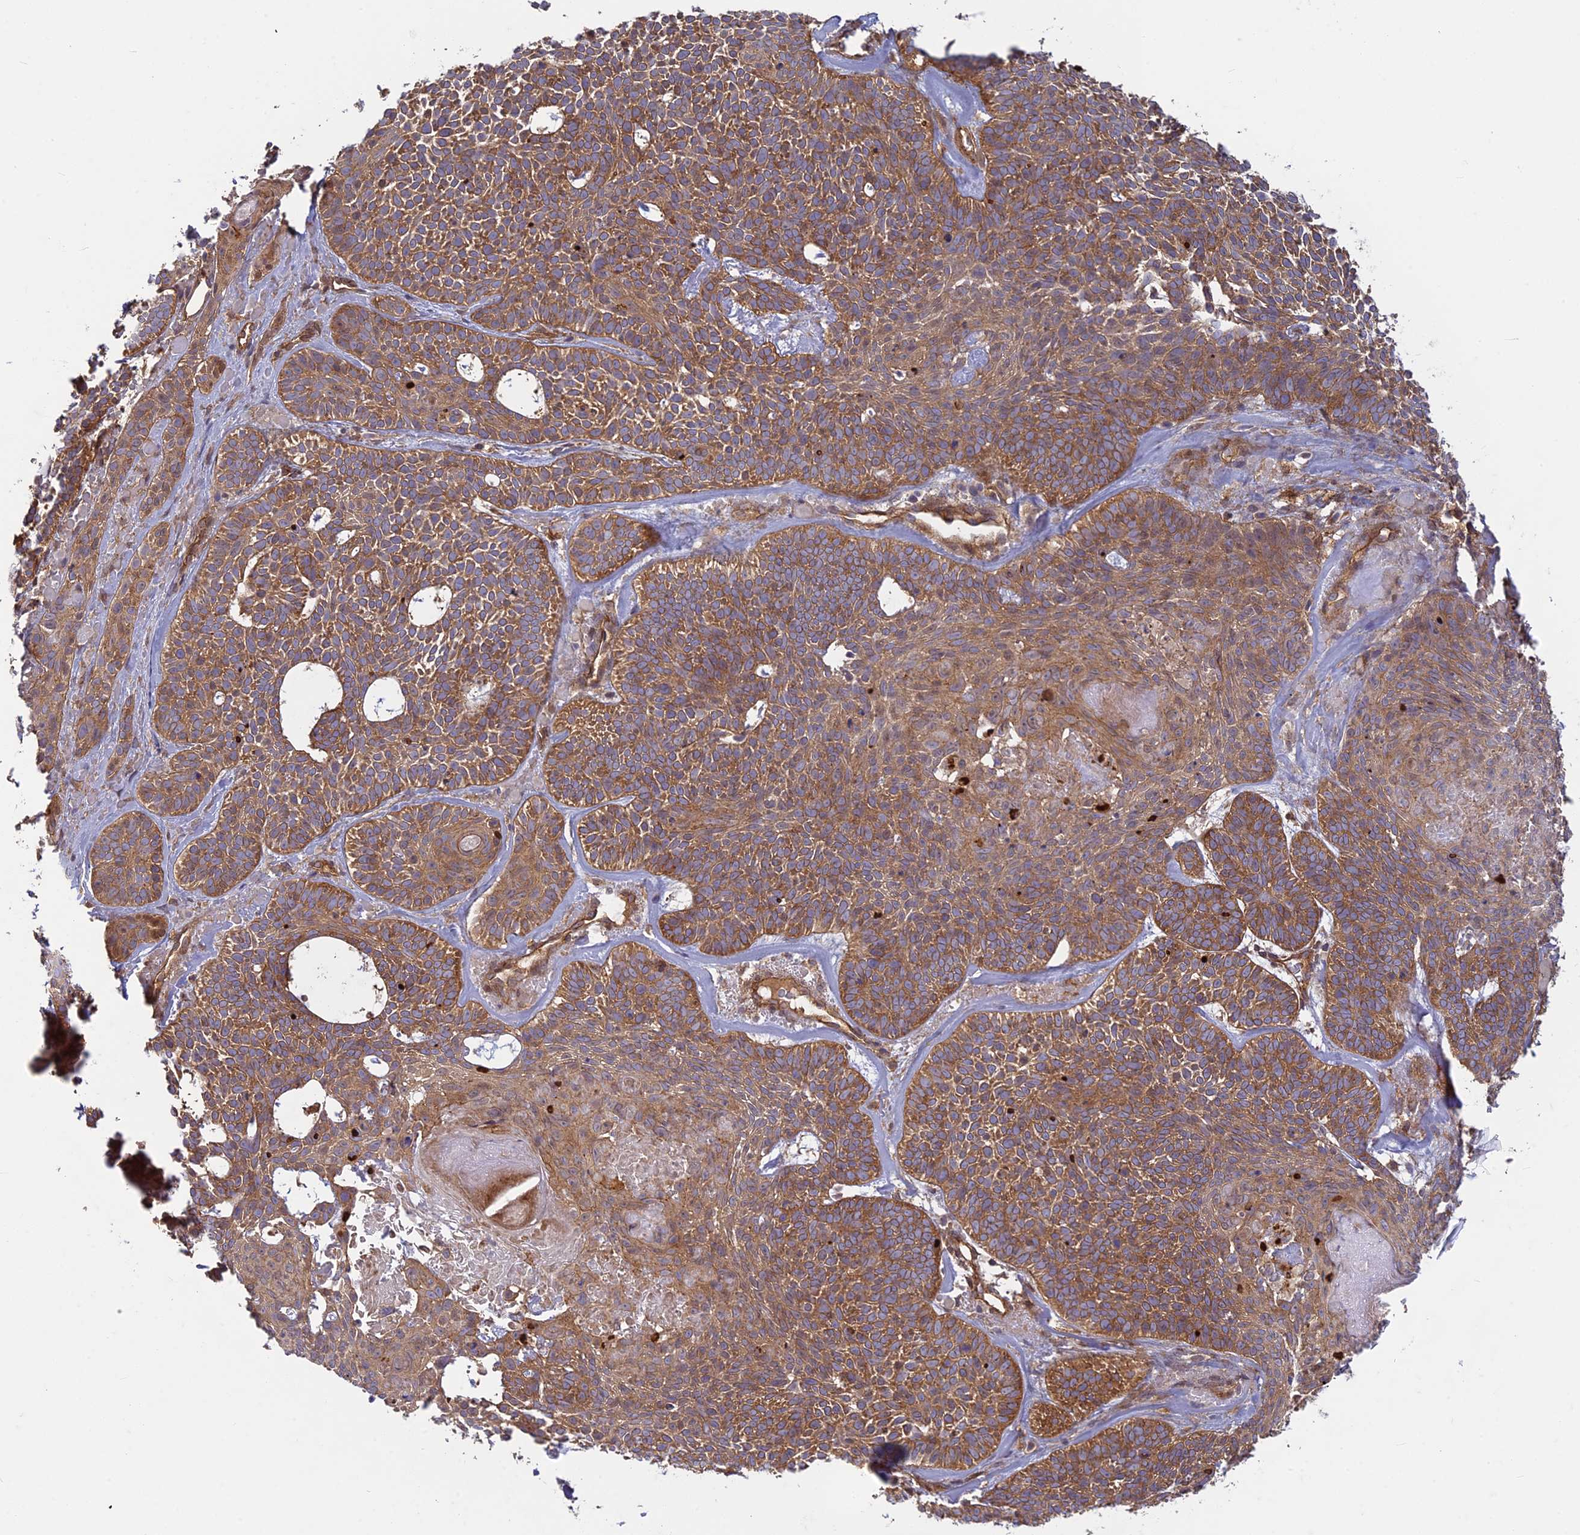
{"staining": {"intensity": "strong", "quantity": ">75%", "location": "cytoplasmic/membranous"}, "tissue": "skin cancer", "cell_type": "Tumor cells", "image_type": "cancer", "snomed": [{"axis": "morphology", "description": "Basal cell carcinoma"}, {"axis": "topography", "description": "Skin"}], "caption": "Immunohistochemical staining of basal cell carcinoma (skin) reveals strong cytoplasmic/membranous protein positivity in about >75% of tumor cells.", "gene": "TCF25", "patient": {"sex": "male", "age": 85}}